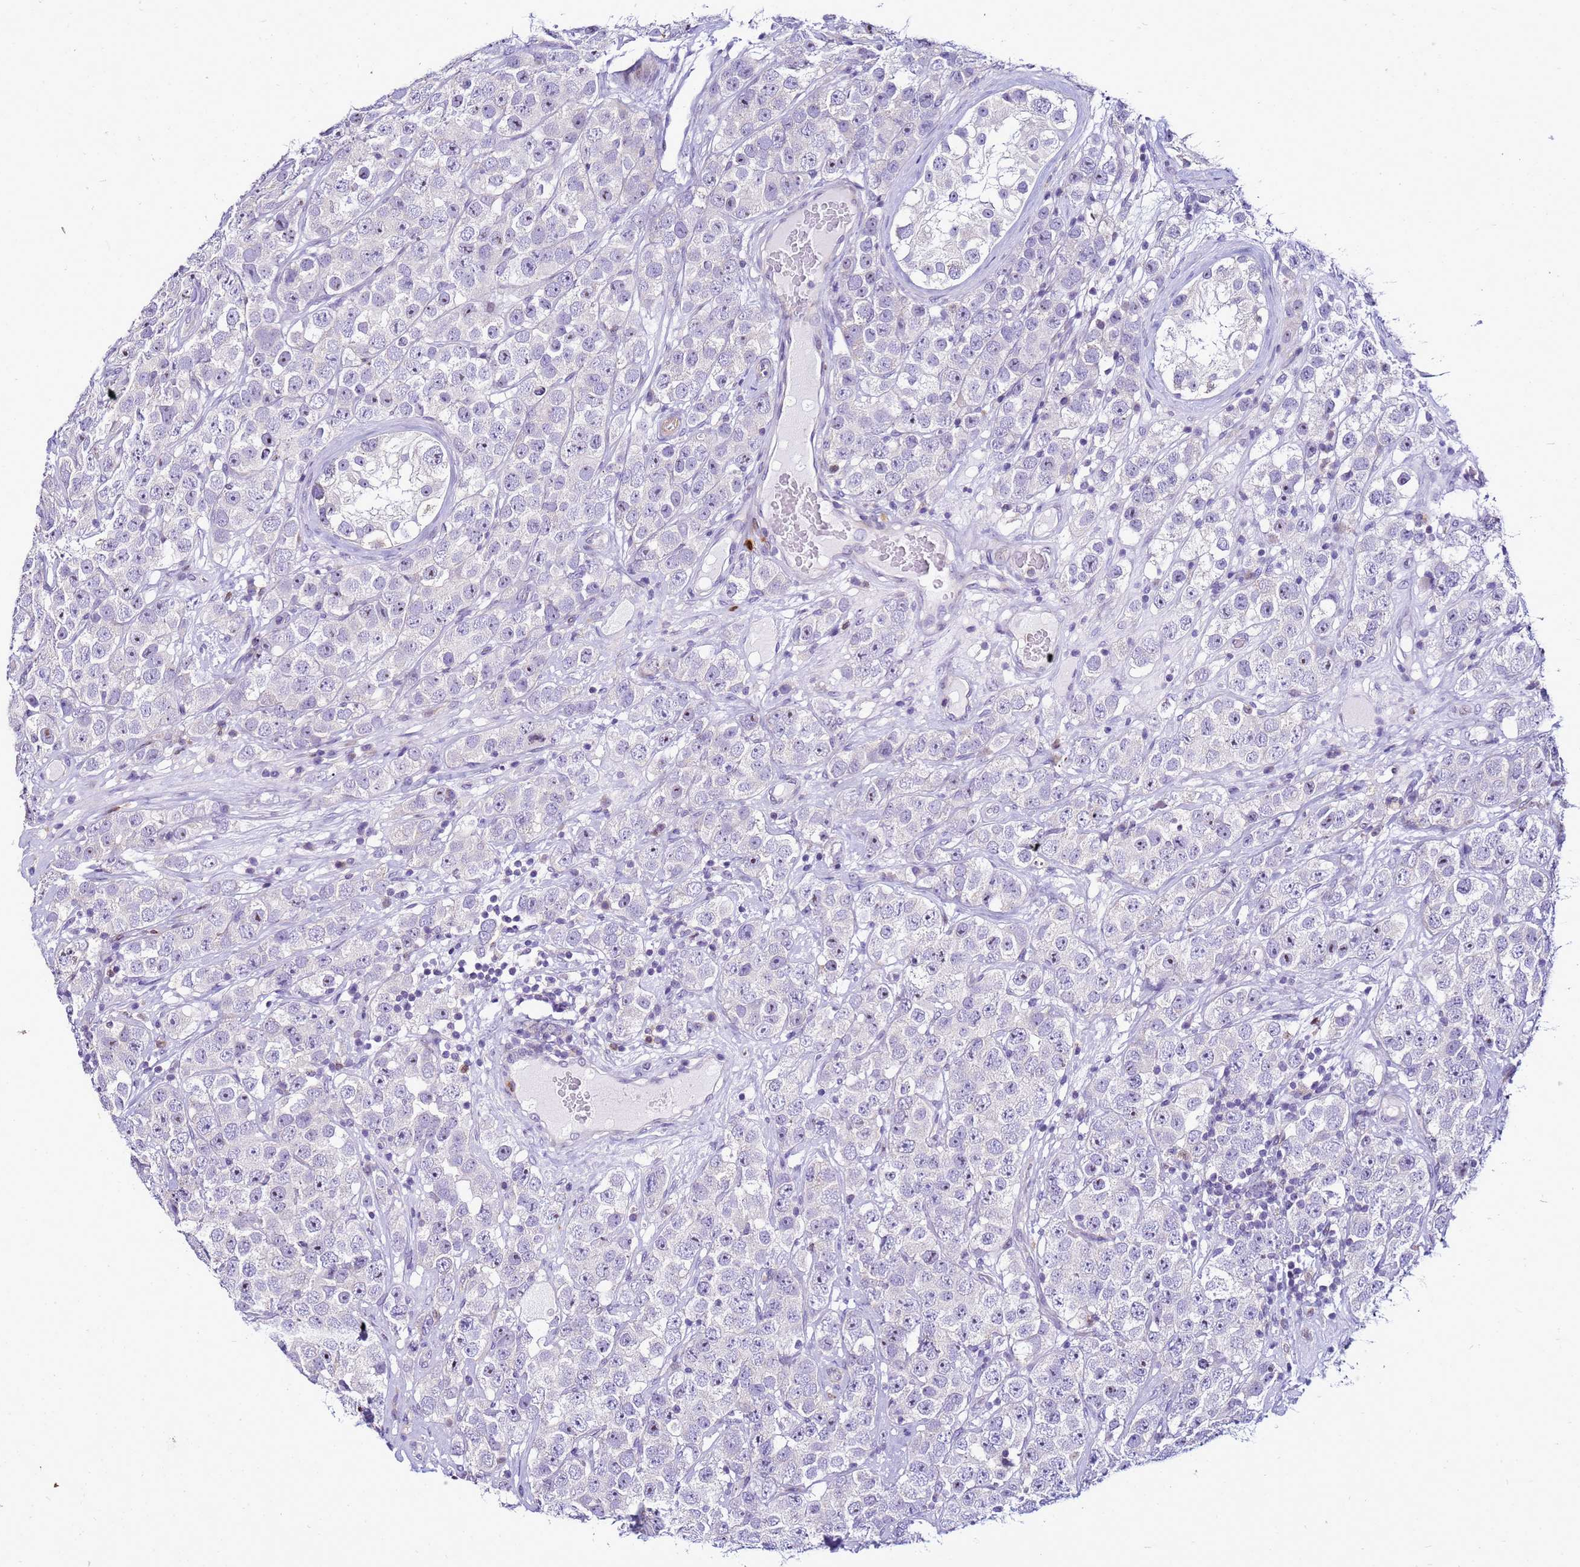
{"staining": {"intensity": "negative", "quantity": "none", "location": "none"}, "tissue": "testis cancer", "cell_type": "Tumor cells", "image_type": "cancer", "snomed": [{"axis": "morphology", "description": "Seminoma, NOS"}, {"axis": "topography", "description": "Testis"}], "caption": "A photomicrograph of human testis cancer is negative for staining in tumor cells.", "gene": "VPS4B", "patient": {"sex": "male", "age": 28}}